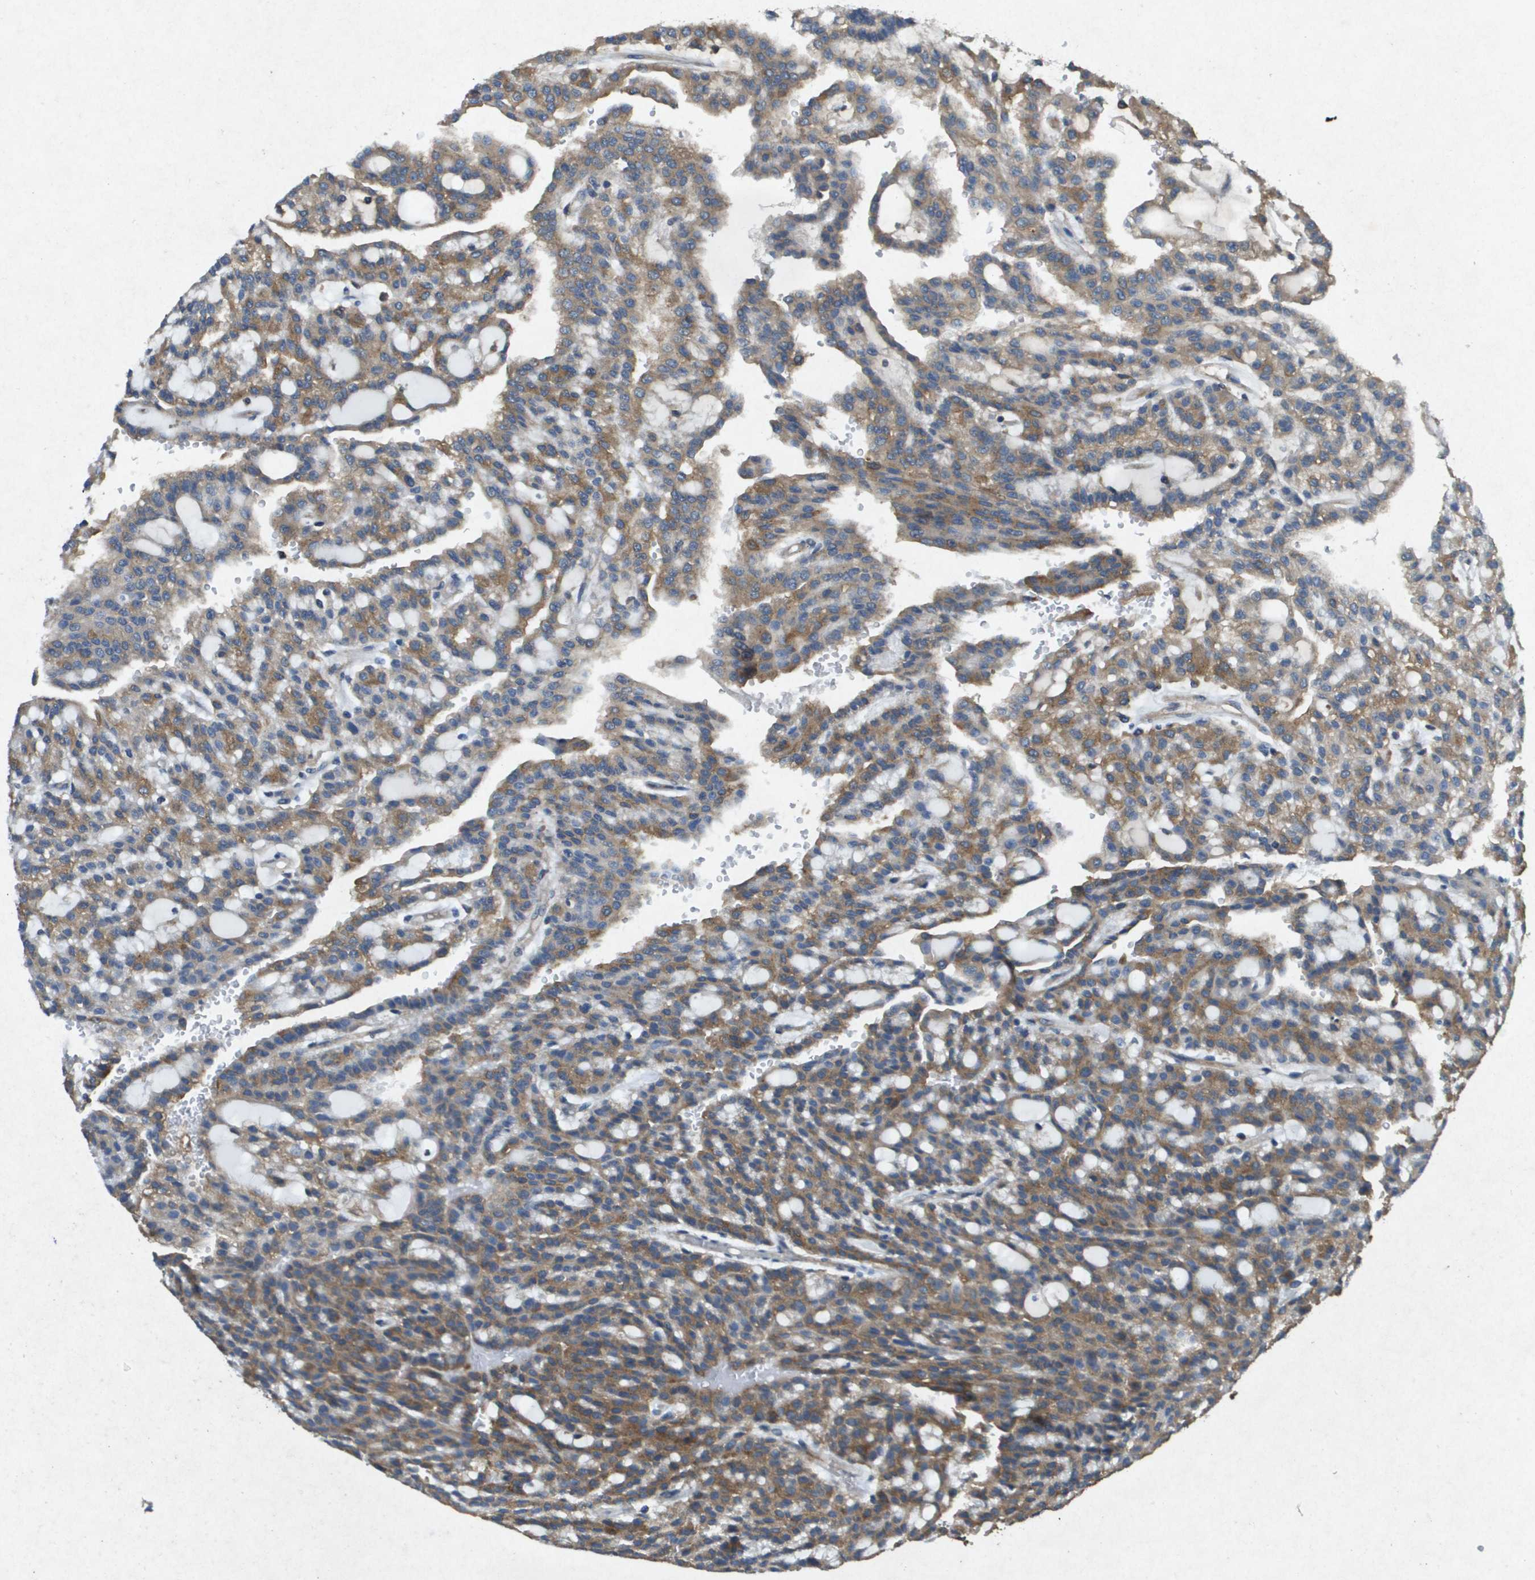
{"staining": {"intensity": "moderate", "quantity": ">75%", "location": "cytoplasmic/membranous"}, "tissue": "renal cancer", "cell_type": "Tumor cells", "image_type": "cancer", "snomed": [{"axis": "morphology", "description": "Adenocarcinoma, NOS"}, {"axis": "topography", "description": "Kidney"}], "caption": "This is a micrograph of IHC staining of adenocarcinoma (renal), which shows moderate staining in the cytoplasmic/membranous of tumor cells.", "gene": "PTPRT", "patient": {"sex": "male", "age": 63}}